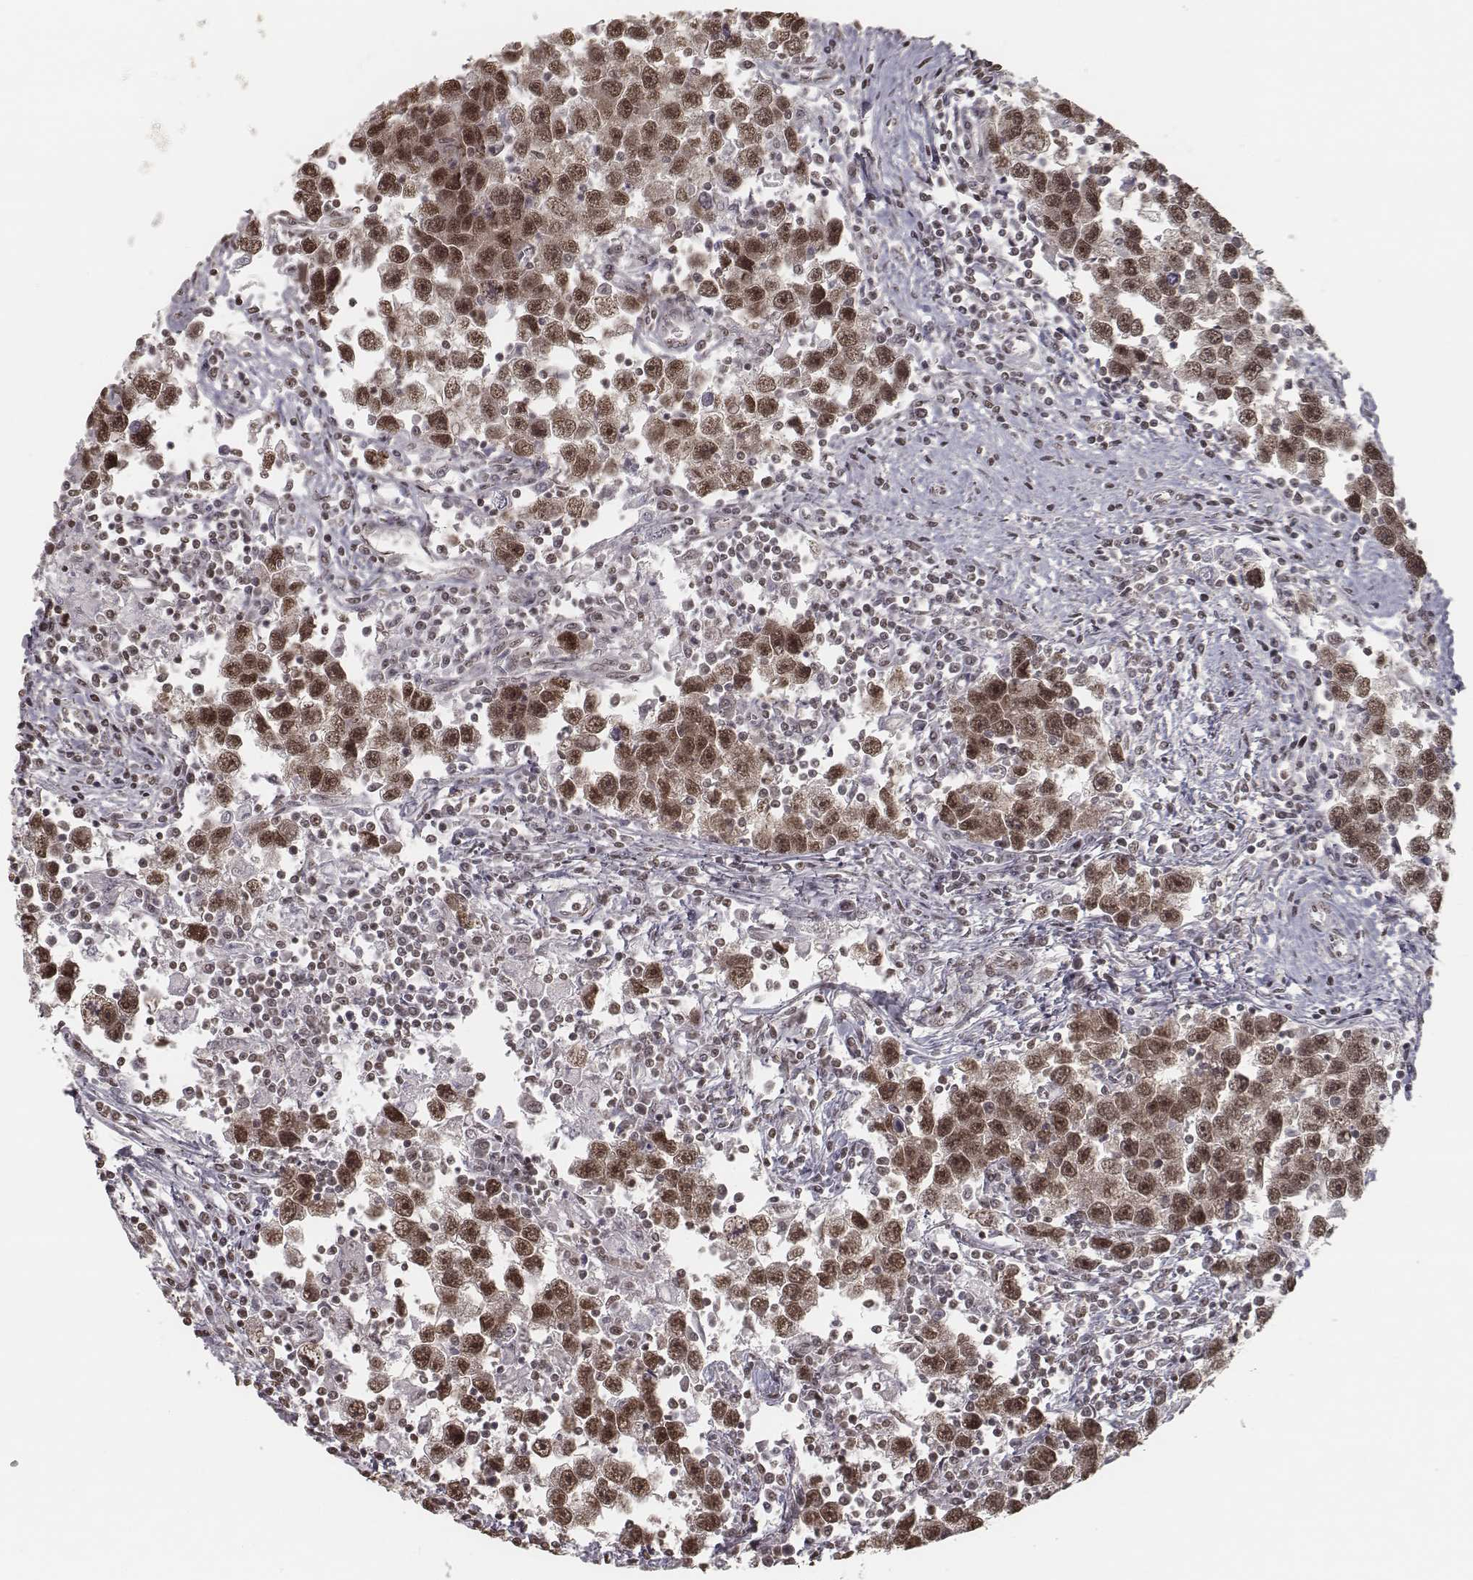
{"staining": {"intensity": "moderate", "quantity": ">75%", "location": "nuclear"}, "tissue": "testis cancer", "cell_type": "Tumor cells", "image_type": "cancer", "snomed": [{"axis": "morphology", "description": "Seminoma, NOS"}, {"axis": "topography", "description": "Testis"}], "caption": "Moderate nuclear expression is appreciated in approximately >75% of tumor cells in seminoma (testis).", "gene": "HMGA2", "patient": {"sex": "male", "age": 30}}